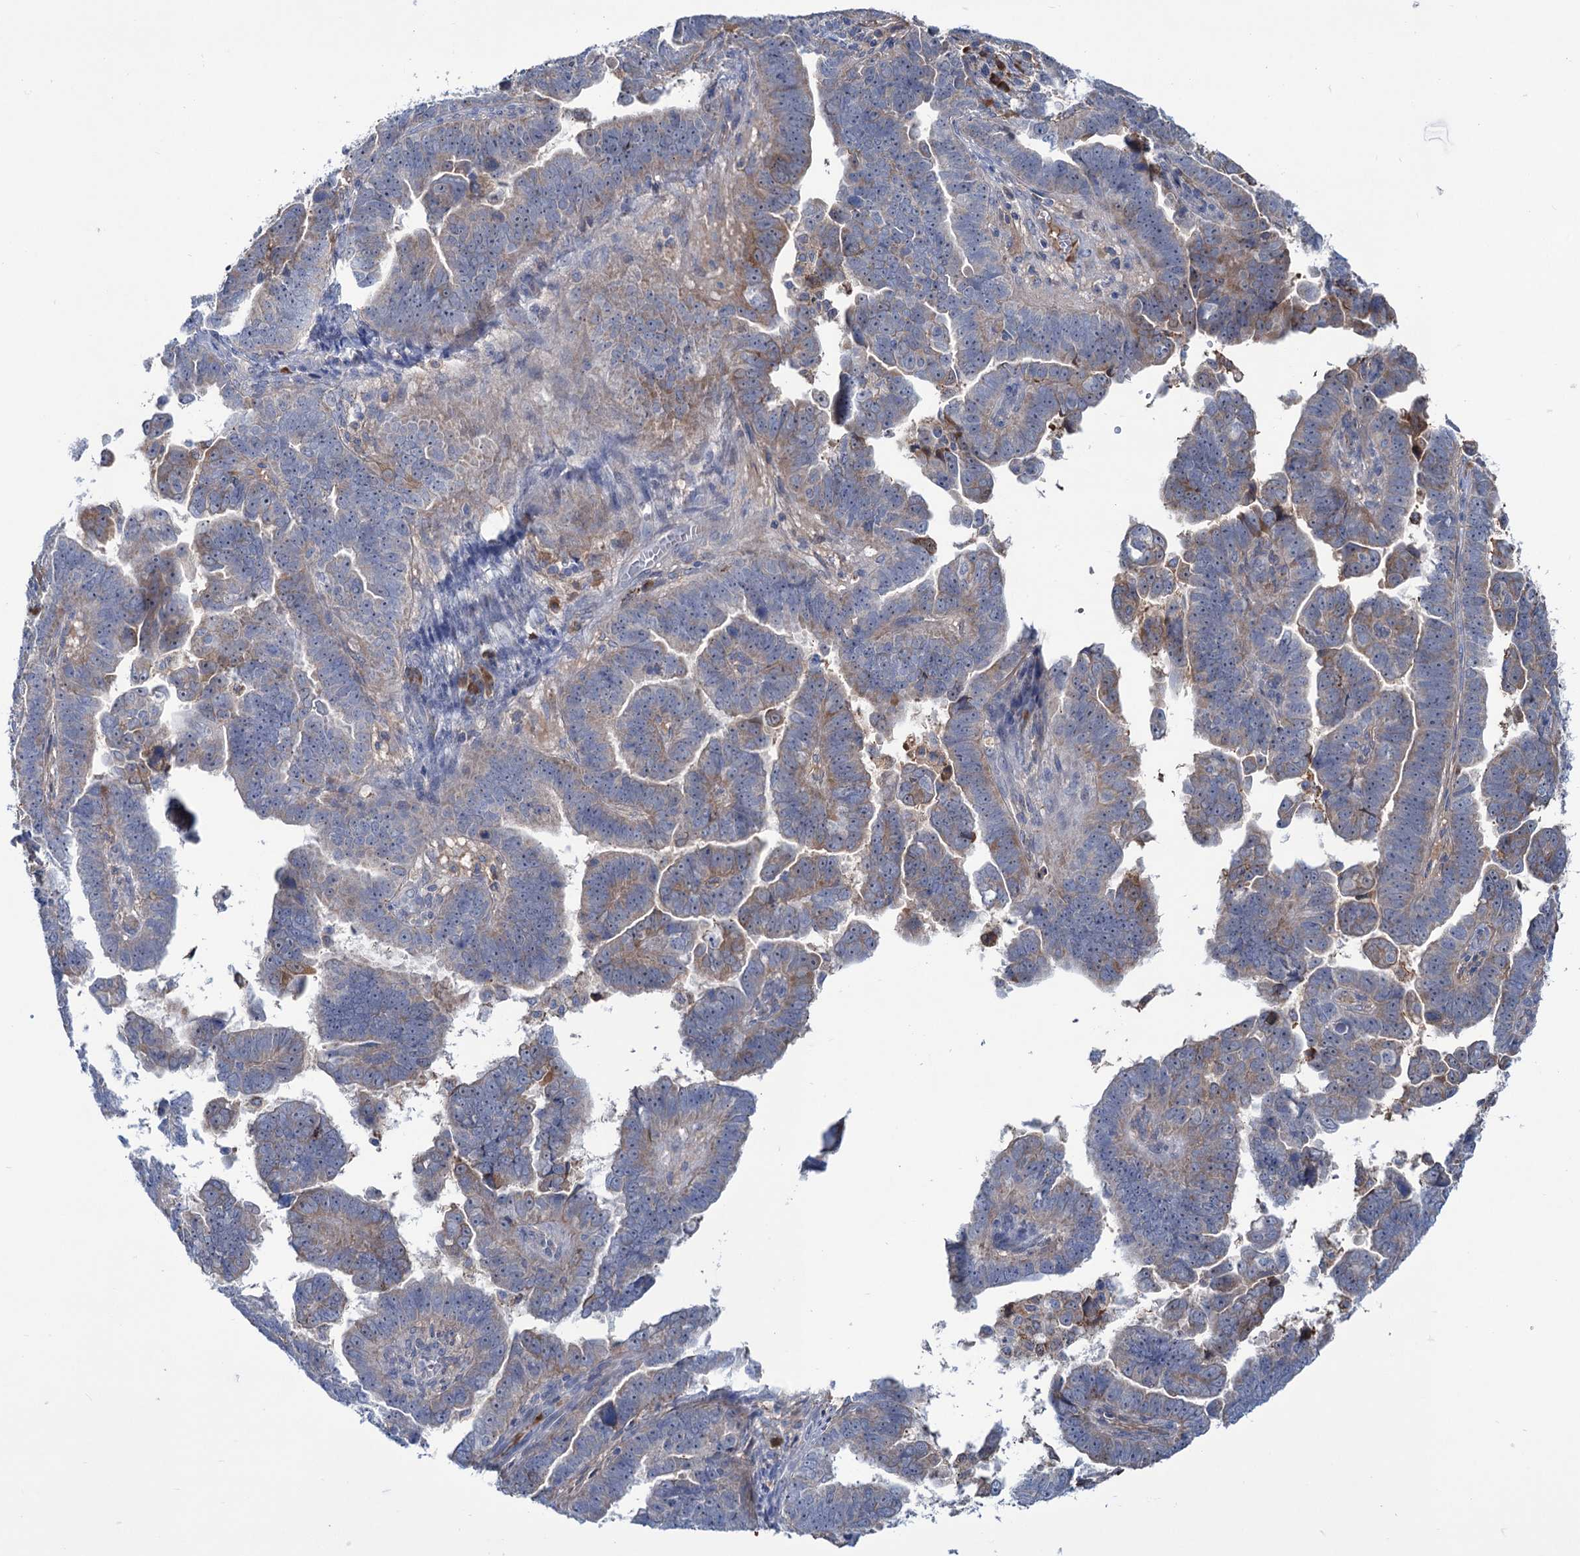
{"staining": {"intensity": "weak", "quantity": "25%-75%", "location": "cytoplasmic/membranous"}, "tissue": "endometrial cancer", "cell_type": "Tumor cells", "image_type": "cancer", "snomed": [{"axis": "morphology", "description": "Adenocarcinoma, NOS"}, {"axis": "topography", "description": "Endometrium"}], "caption": "DAB (3,3'-diaminobenzidine) immunohistochemical staining of adenocarcinoma (endometrial) exhibits weak cytoplasmic/membranous protein positivity in about 25%-75% of tumor cells.", "gene": "LPIN1", "patient": {"sex": "female", "age": 75}}